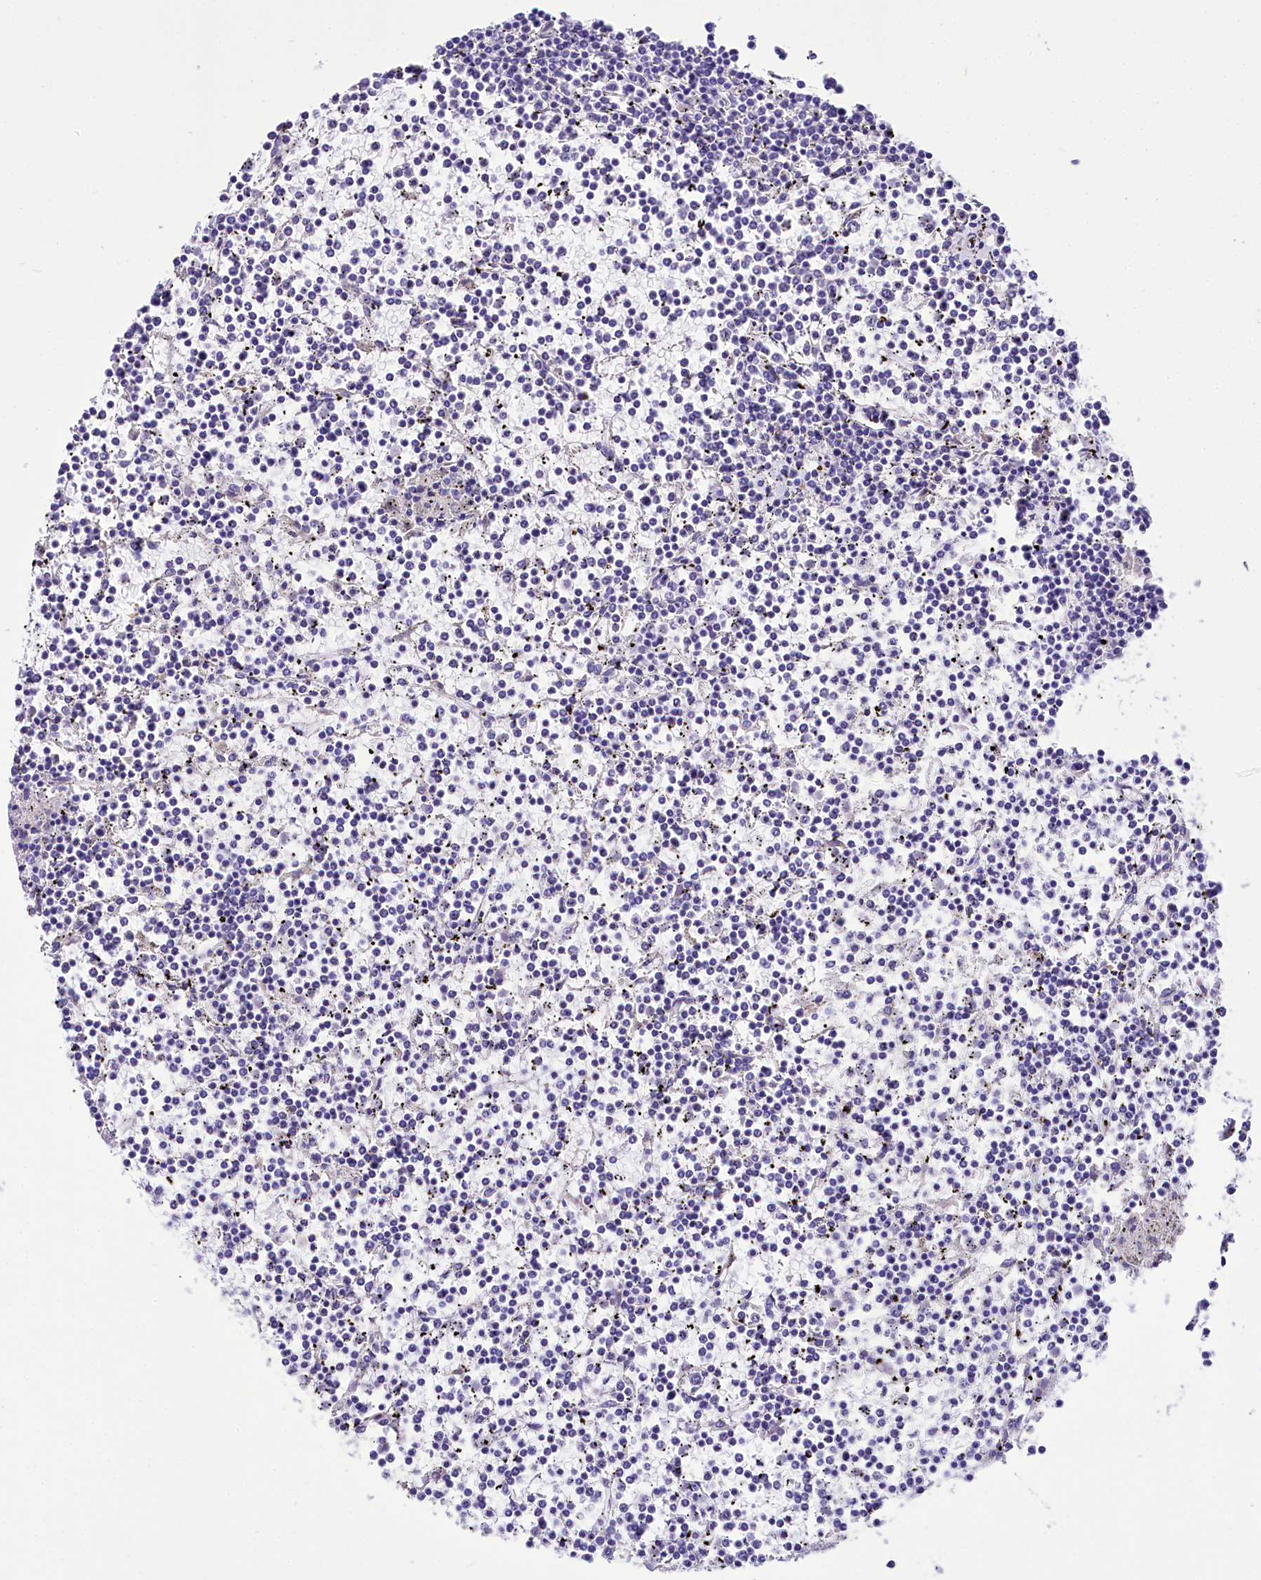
{"staining": {"intensity": "negative", "quantity": "none", "location": "none"}, "tissue": "lymphoma", "cell_type": "Tumor cells", "image_type": "cancer", "snomed": [{"axis": "morphology", "description": "Malignant lymphoma, non-Hodgkin's type, Low grade"}, {"axis": "topography", "description": "Spleen"}], "caption": "DAB (3,3'-diaminobenzidine) immunohistochemical staining of low-grade malignant lymphoma, non-Hodgkin's type demonstrates no significant expression in tumor cells.", "gene": "A2ML1", "patient": {"sex": "female", "age": 19}}